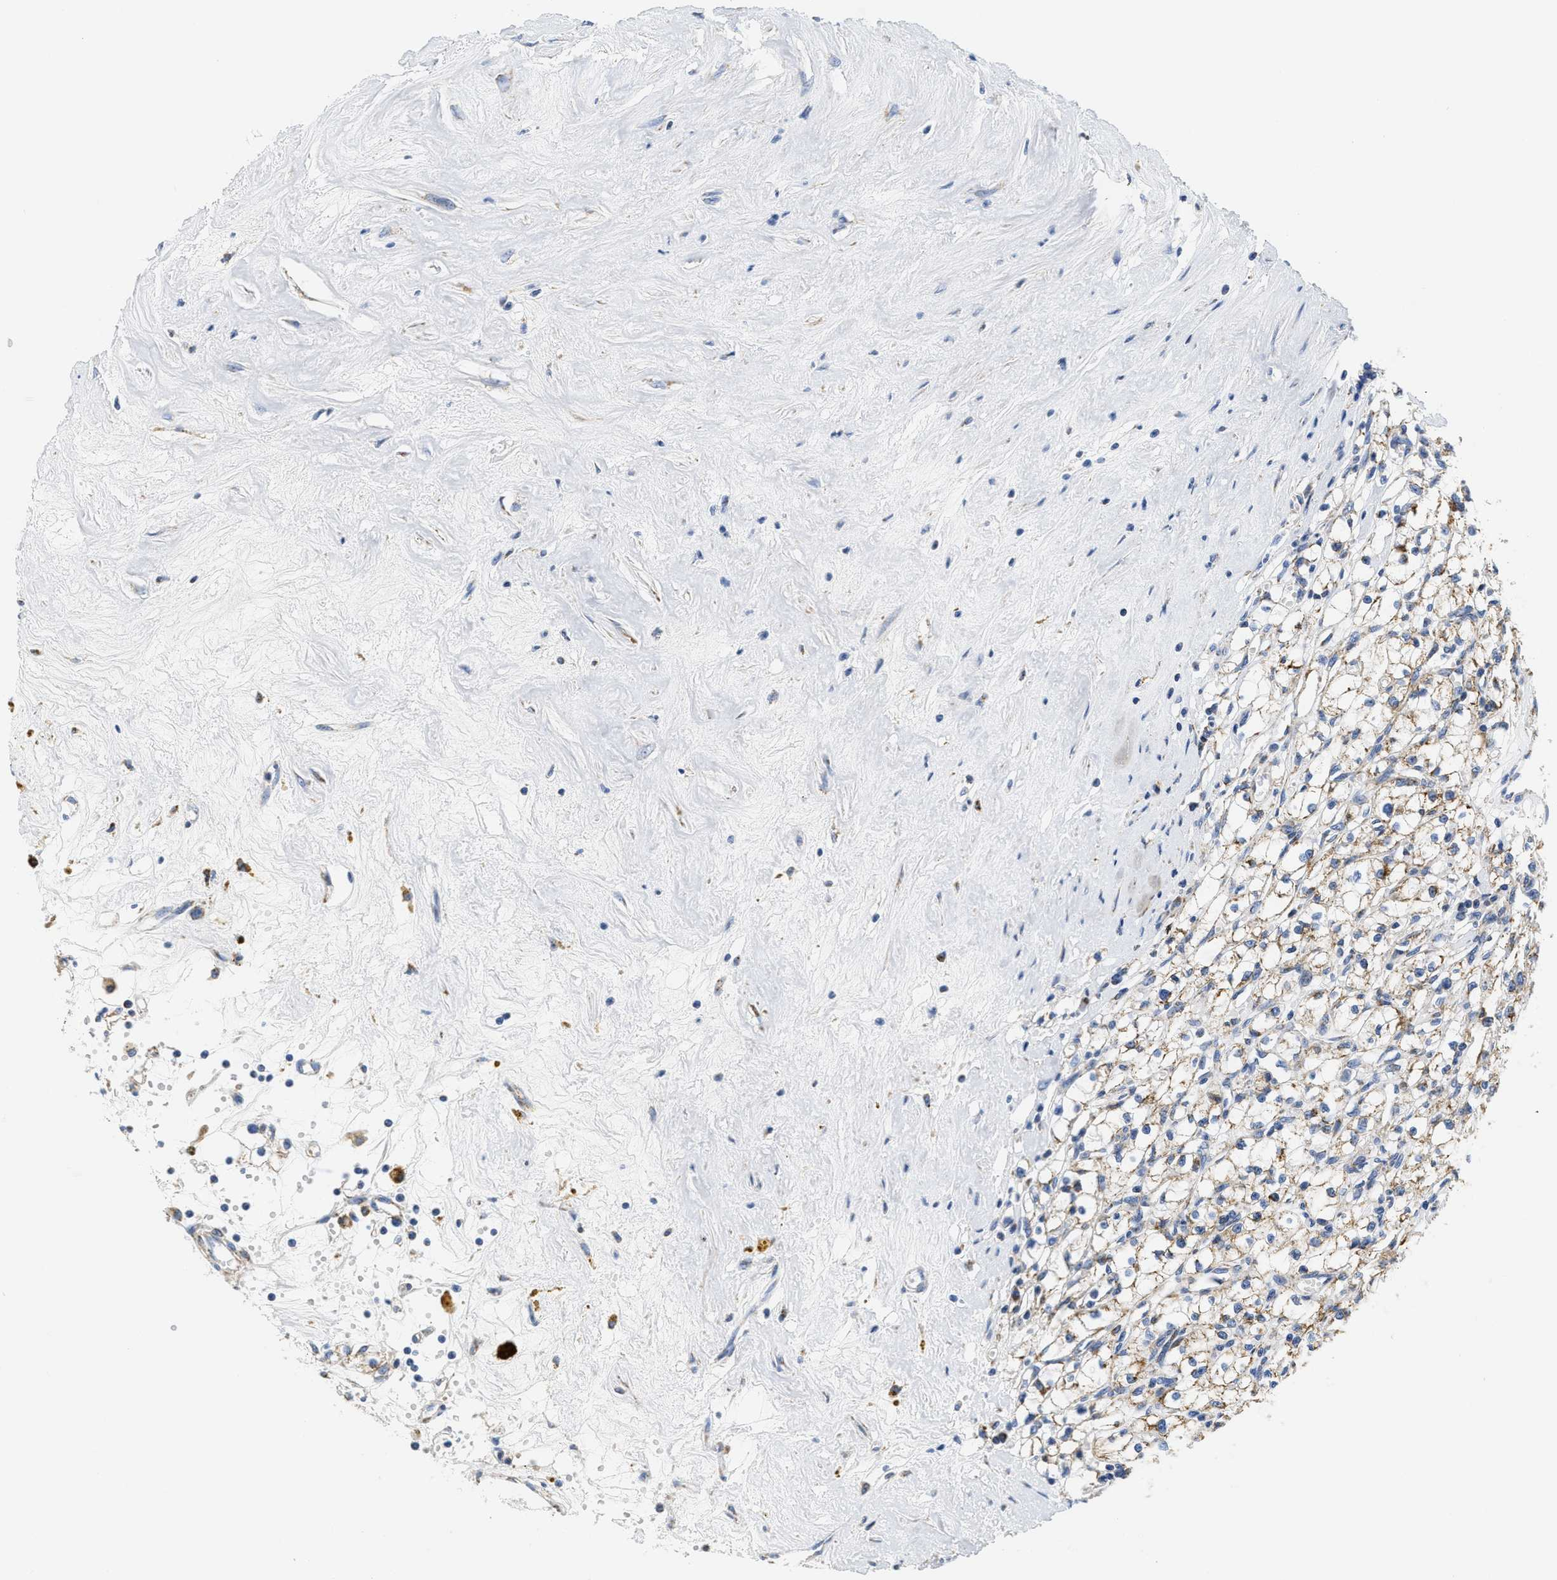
{"staining": {"intensity": "moderate", "quantity": "<25%", "location": "cytoplasmic/membranous"}, "tissue": "renal cancer", "cell_type": "Tumor cells", "image_type": "cancer", "snomed": [{"axis": "morphology", "description": "Adenocarcinoma, NOS"}, {"axis": "topography", "description": "Kidney"}], "caption": "Adenocarcinoma (renal) tissue displays moderate cytoplasmic/membranous staining in approximately <25% of tumor cells", "gene": "KCNJ5", "patient": {"sex": "male", "age": 56}}